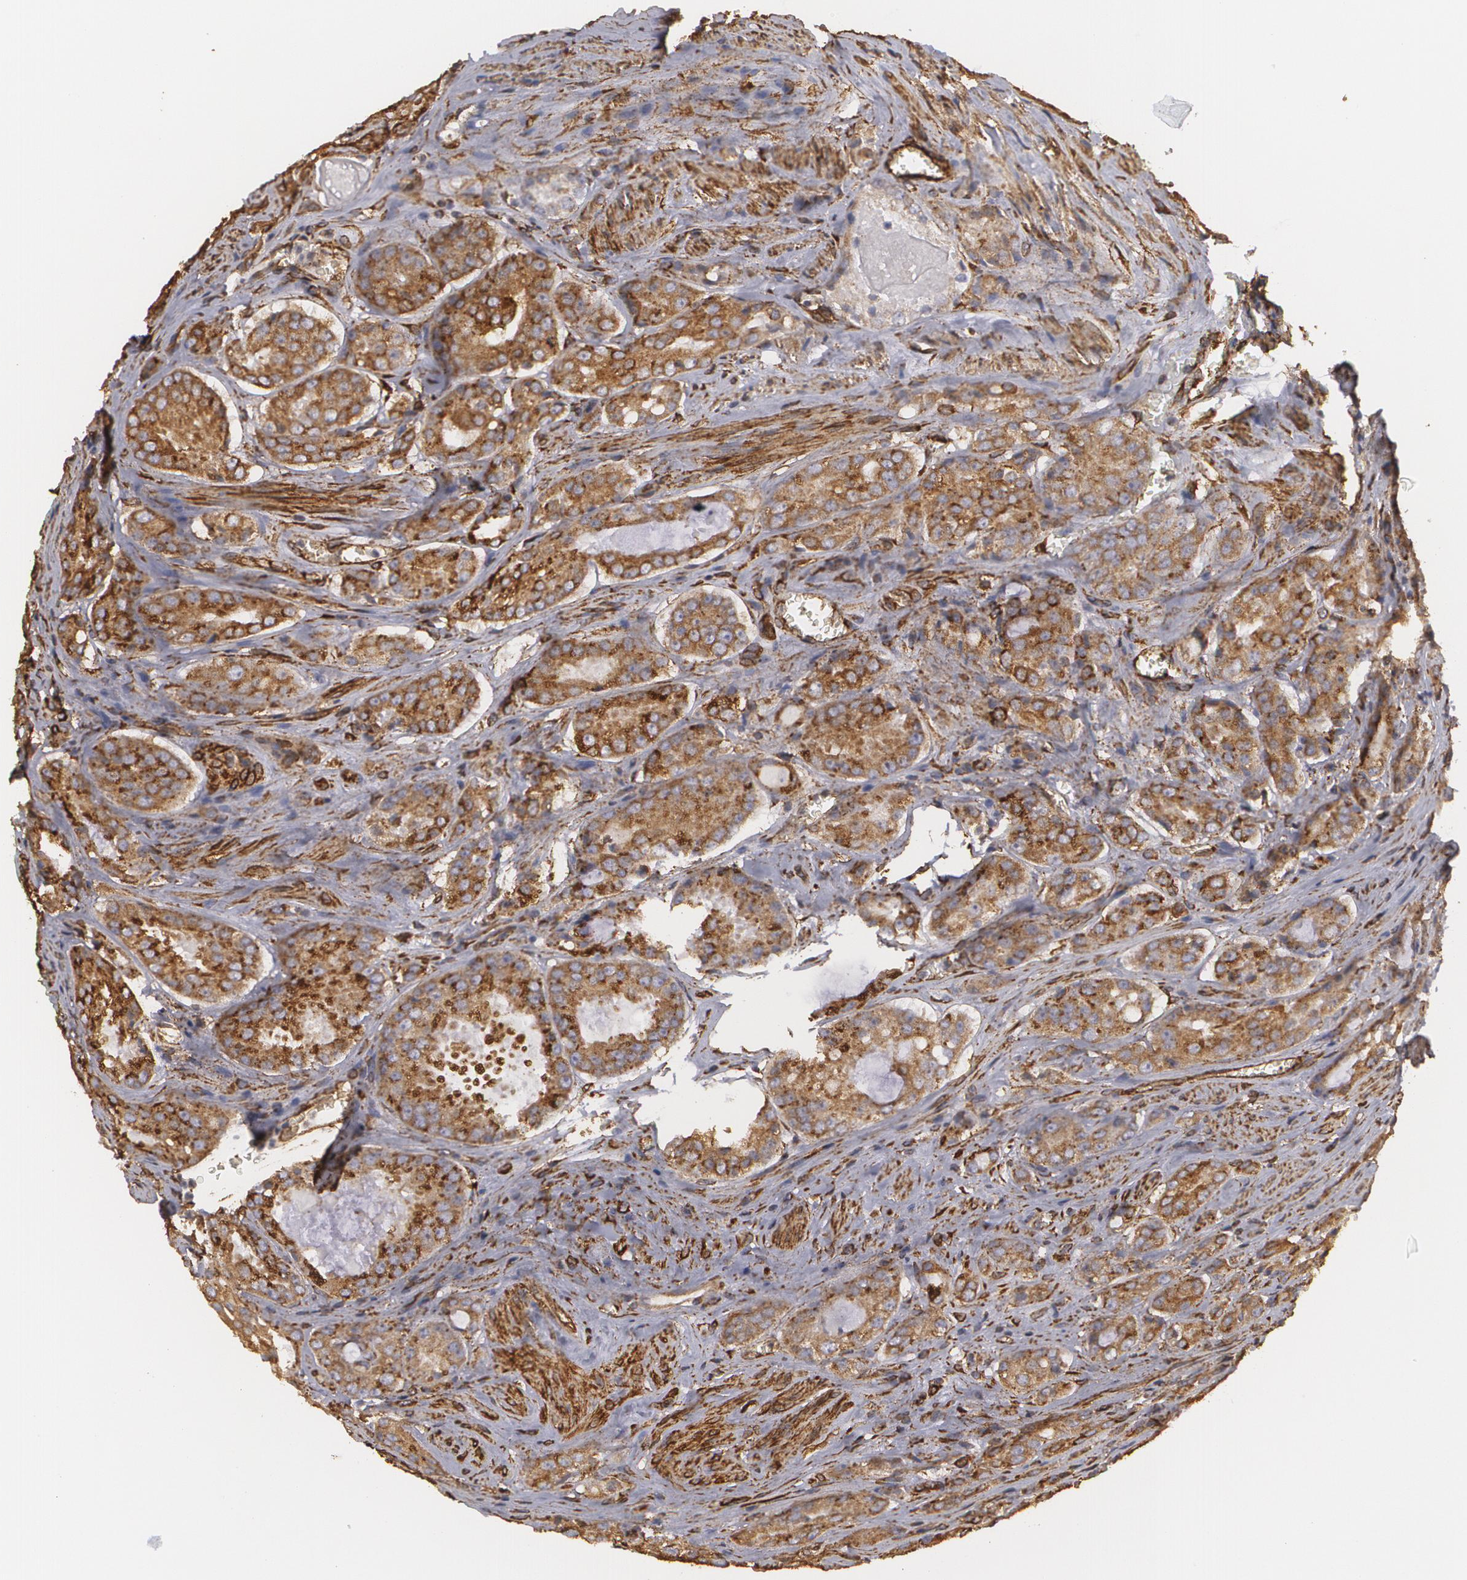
{"staining": {"intensity": "strong", "quantity": ">75%", "location": "cytoplasmic/membranous"}, "tissue": "prostate cancer", "cell_type": "Tumor cells", "image_type": "cancer", "snomed": [{"axis": "morphology", "description": "Adenocarcinoma, Medium grade"}, {"axis": "topography", "description": "Prostate"}], "caption": "Prostate adenocarcinoma (medium-grade) tissue reveals strong cytoplasmic/membranous staining in approximately >75% of tumor cells", "gene": "CYB5R3", "patient": {"sex": "male", "age": 60}}